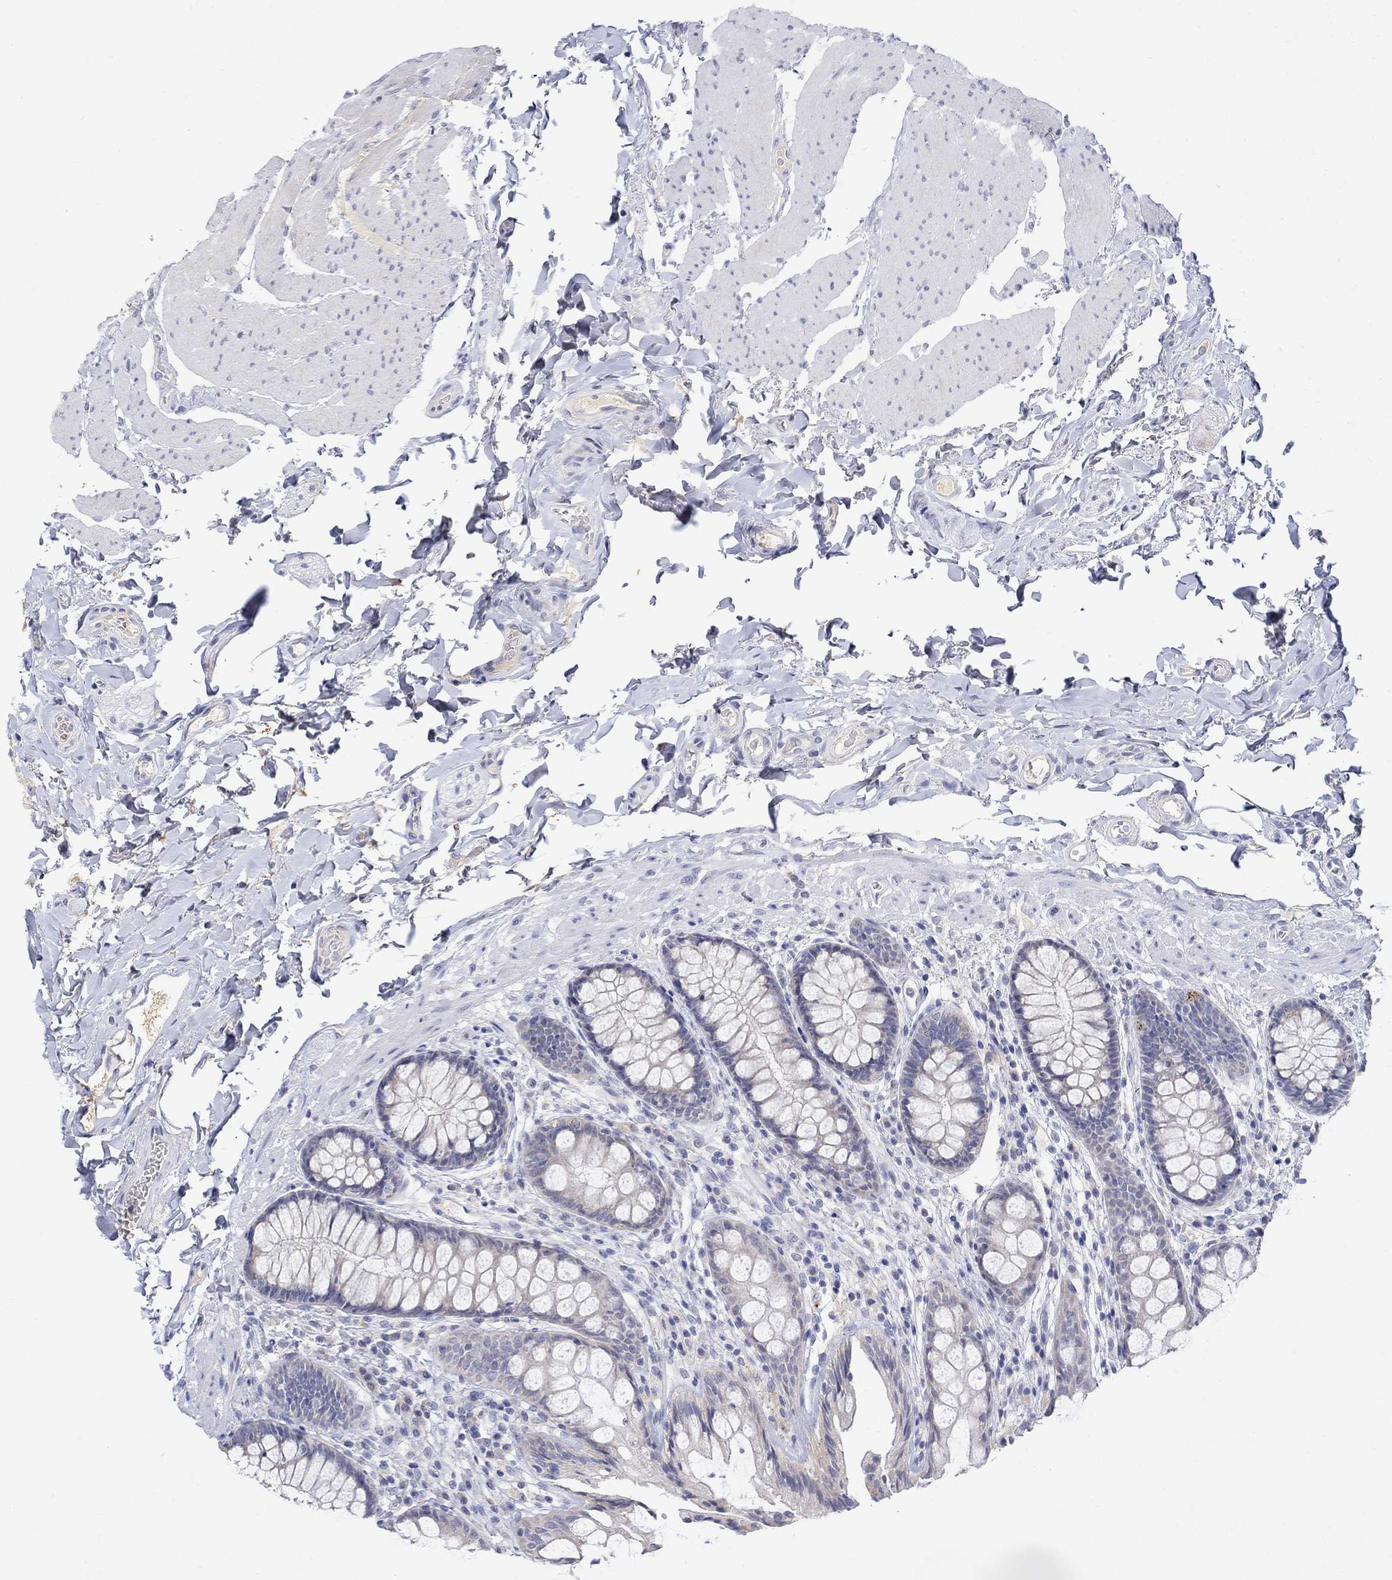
{"staining": {"intensity": "negative", "quantity": "none", "location": "none"}, "tissue": "colon", "cell_type": "Endothelial cells", "image_type": "normal", "snomed": [{"axis": "morphology", "description": "Normal tissue, NOS"}, {"axis": "topography", "description": "Colon"}], "caption": "High power microscopy micrograph of an immunohistochemistry photomicrograph of normal colon, revealing no significant staining in endothelial cells. (Stains: DAB immunohistochemistry (IHC) with hematoxylin counter stain, Microscopy: brightfield microscopy at high magnification).", "gene": "FNDC5", "patient": {"sex": "female", "age": 86}}